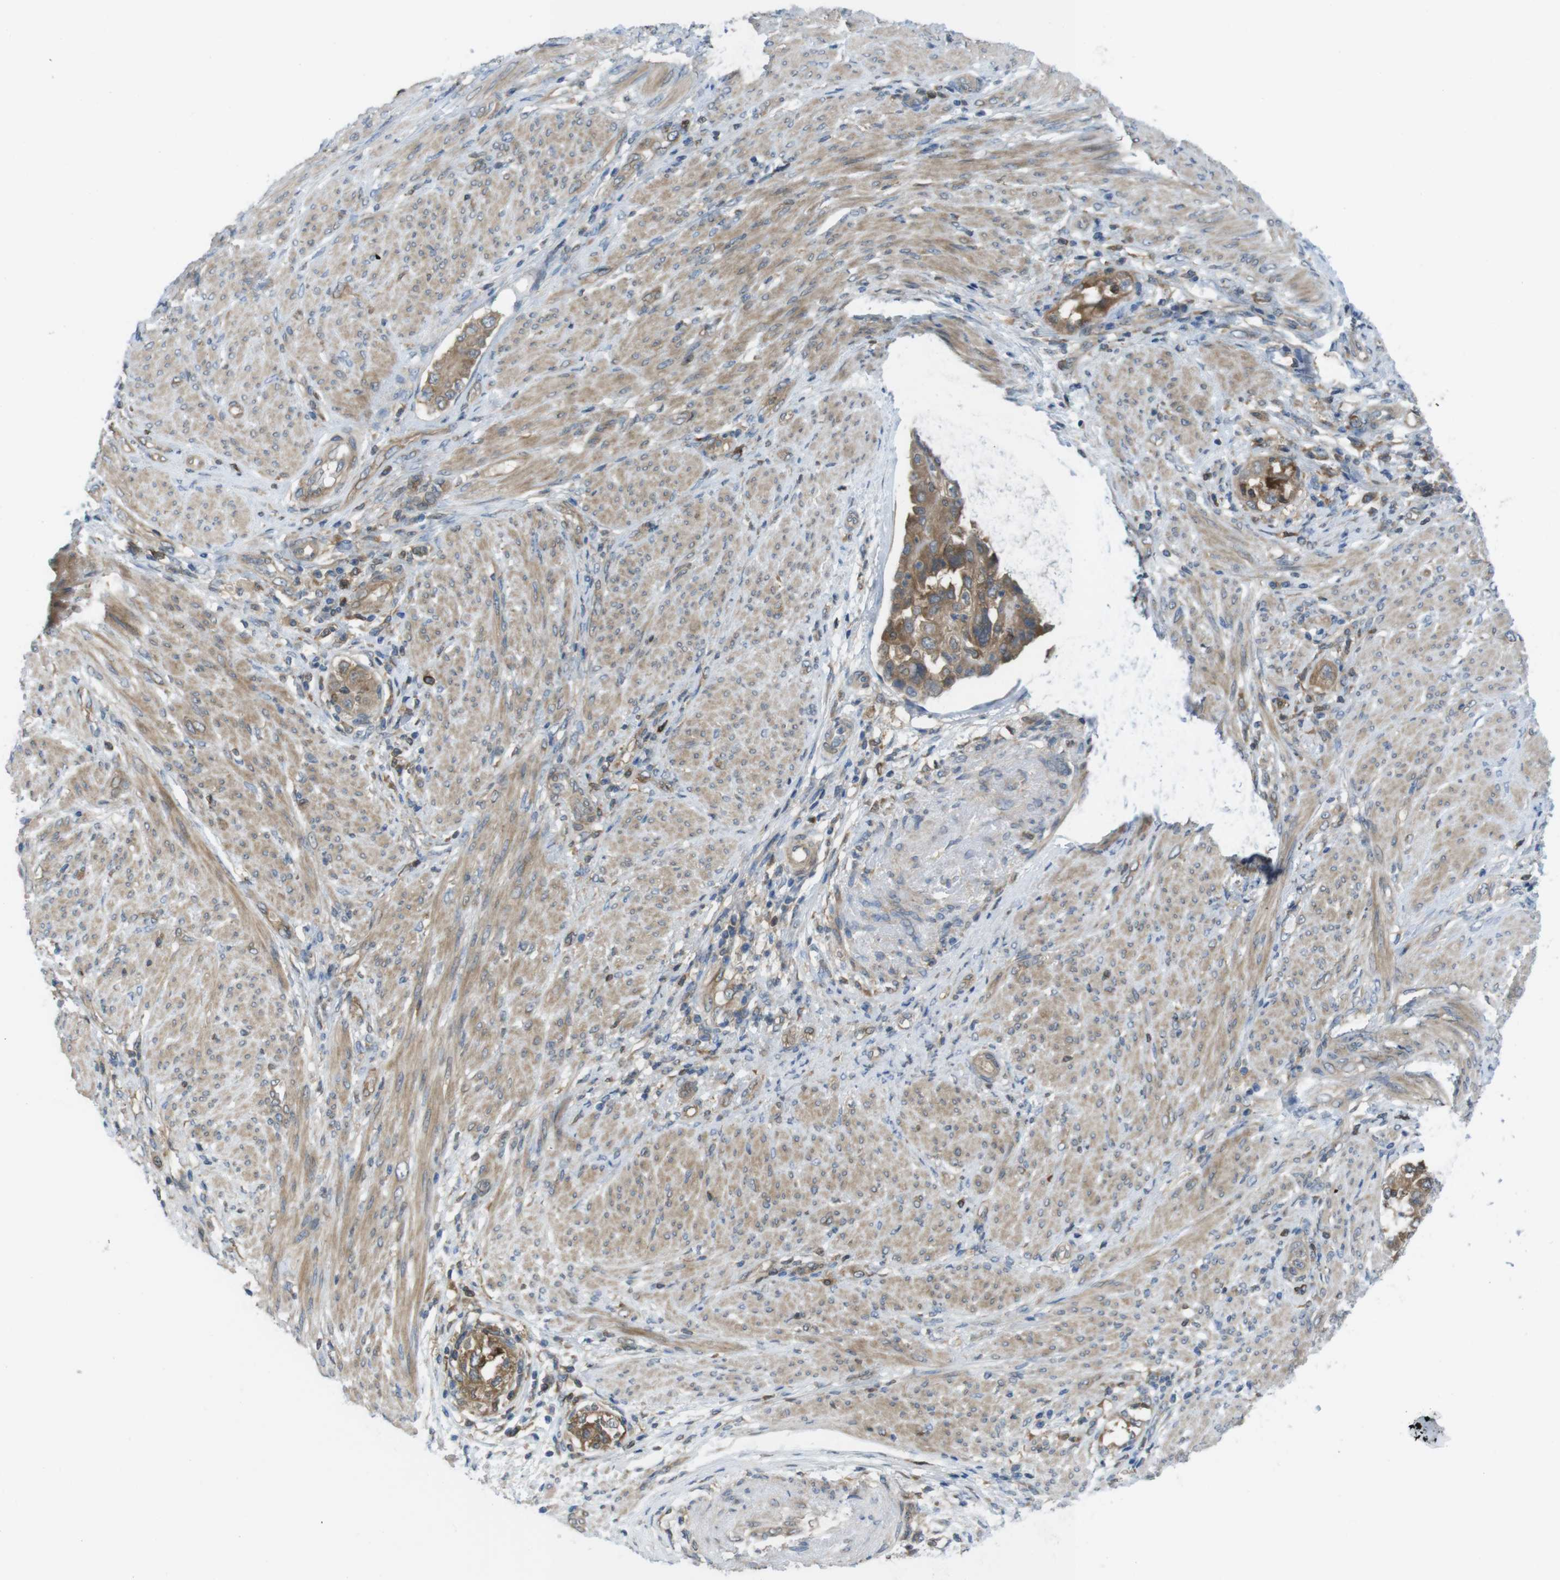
{"staining": {"intensity": "moderate", "quantity": ">75%", "location": "cytoplasmic/membranous"}, "tissue": "endometrial cancer", "cell_type": "Tumor cells", "image_type": "cancer", "snomed": [{"axis": "morphology", "description": "Adenocarcinoma, NOS"}, {"axis": "topography", "description": "Endometrium"}], "caption": "Endometrial cancer stained for a protein displays moderate cytoplasmic/membranous positivity in tumor cells.", "gene": "MTHFD1", "patient": {"sex": "female", "age": 85}}